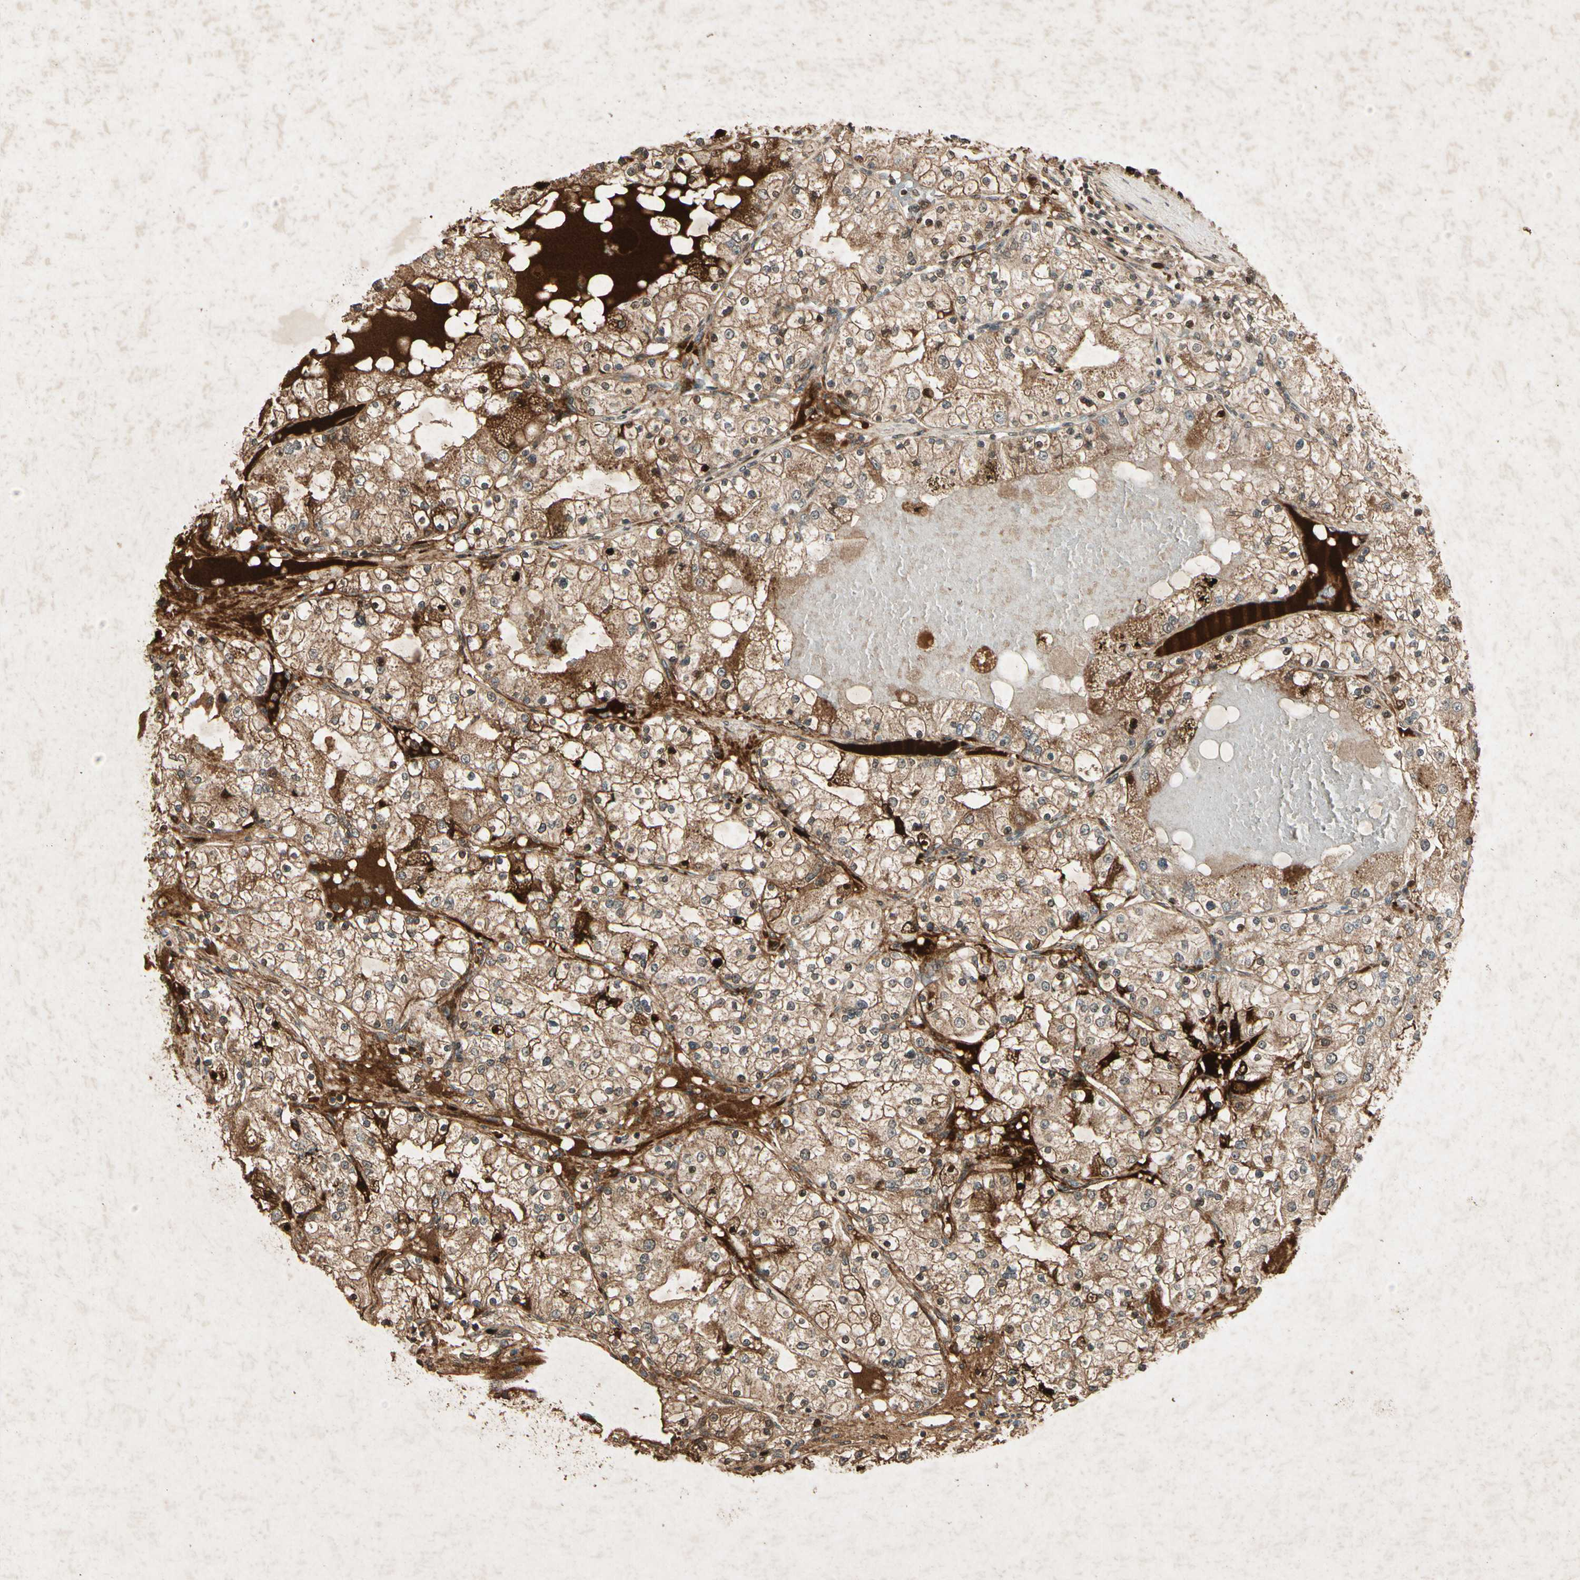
{"staining": {"intensity": "strong", "quantity": ">75%", "location": "cytoplasmic/membranous"}, "tissue": "renal cancer", "cell_type": "Tumor cells", "image_type": "cancer", "snomed": [{"axis": "morphology", "description": "Adenocarcinoma, NOS"}, {"axis": "topography", "description": "Kidney"}], "caption": "Renal adenocarcinoma stained with DAB (3,3'-diaminobenzidine) IHC shows high levels of strong cytoplasmic/membranous expression in approximately >75% of tumor cells.", "gene": "GC", "patient": {"sex": "male", "age": 68}}